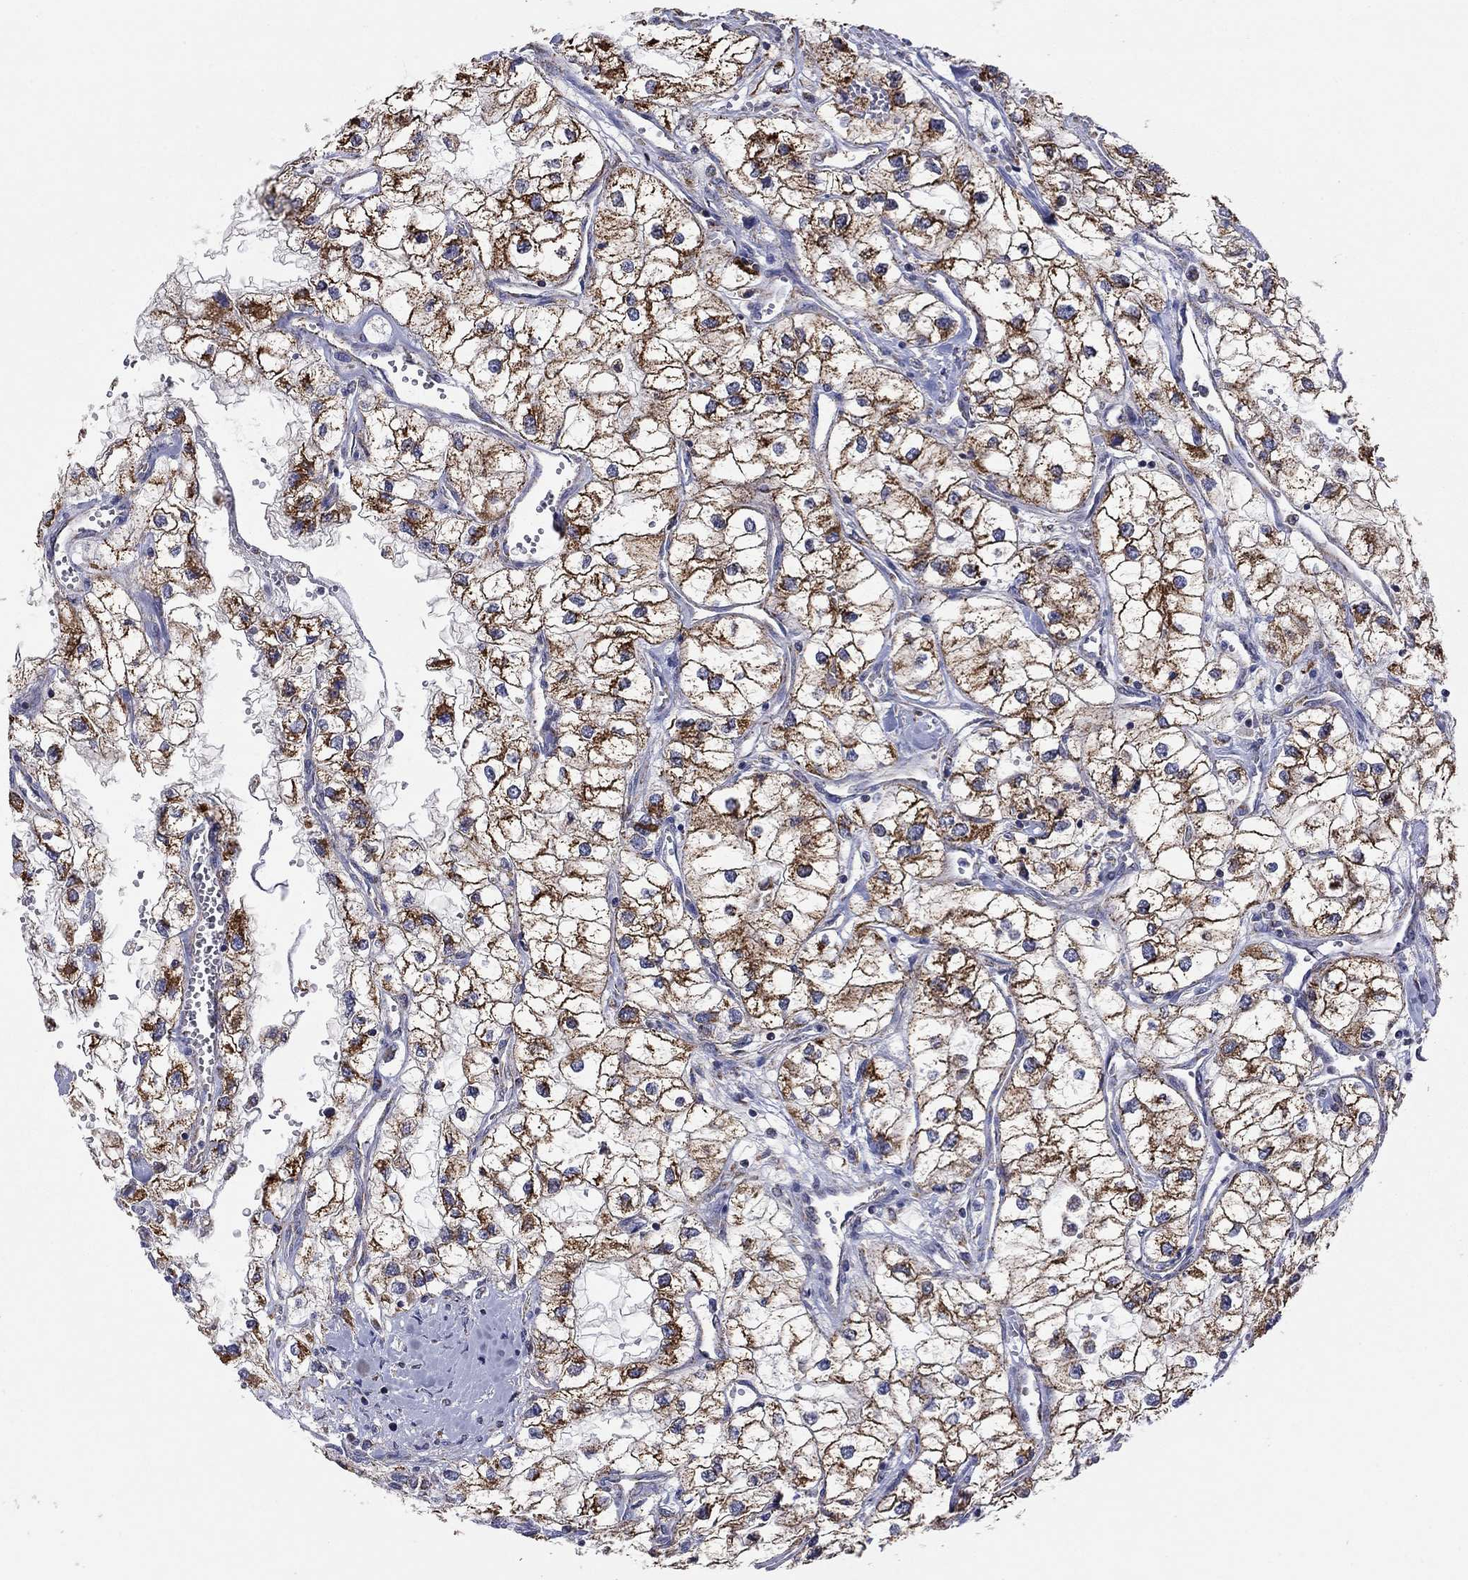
{"staining": {"intensity": "strong", "quantity": ">75%", "location": "cytoplasmic/membranous"}, "tissue": "renal cancer", "cell_type": "Tumor cells", "image_type": "cancer", "snomed": [{"axis": "morphology", "description": "Adenocarcinoma, NOS"}, {"axis": "topography", "description": "Kidney"}], "caption": "This is an image of immunohistochemistry (IHC) staining of adenocarcinoma (renal), which shows strong staining in the cytoplasmic/membranous of tumor cells.", "gene": "HPS5", "patient": {"sex": "male", "age": 59}}